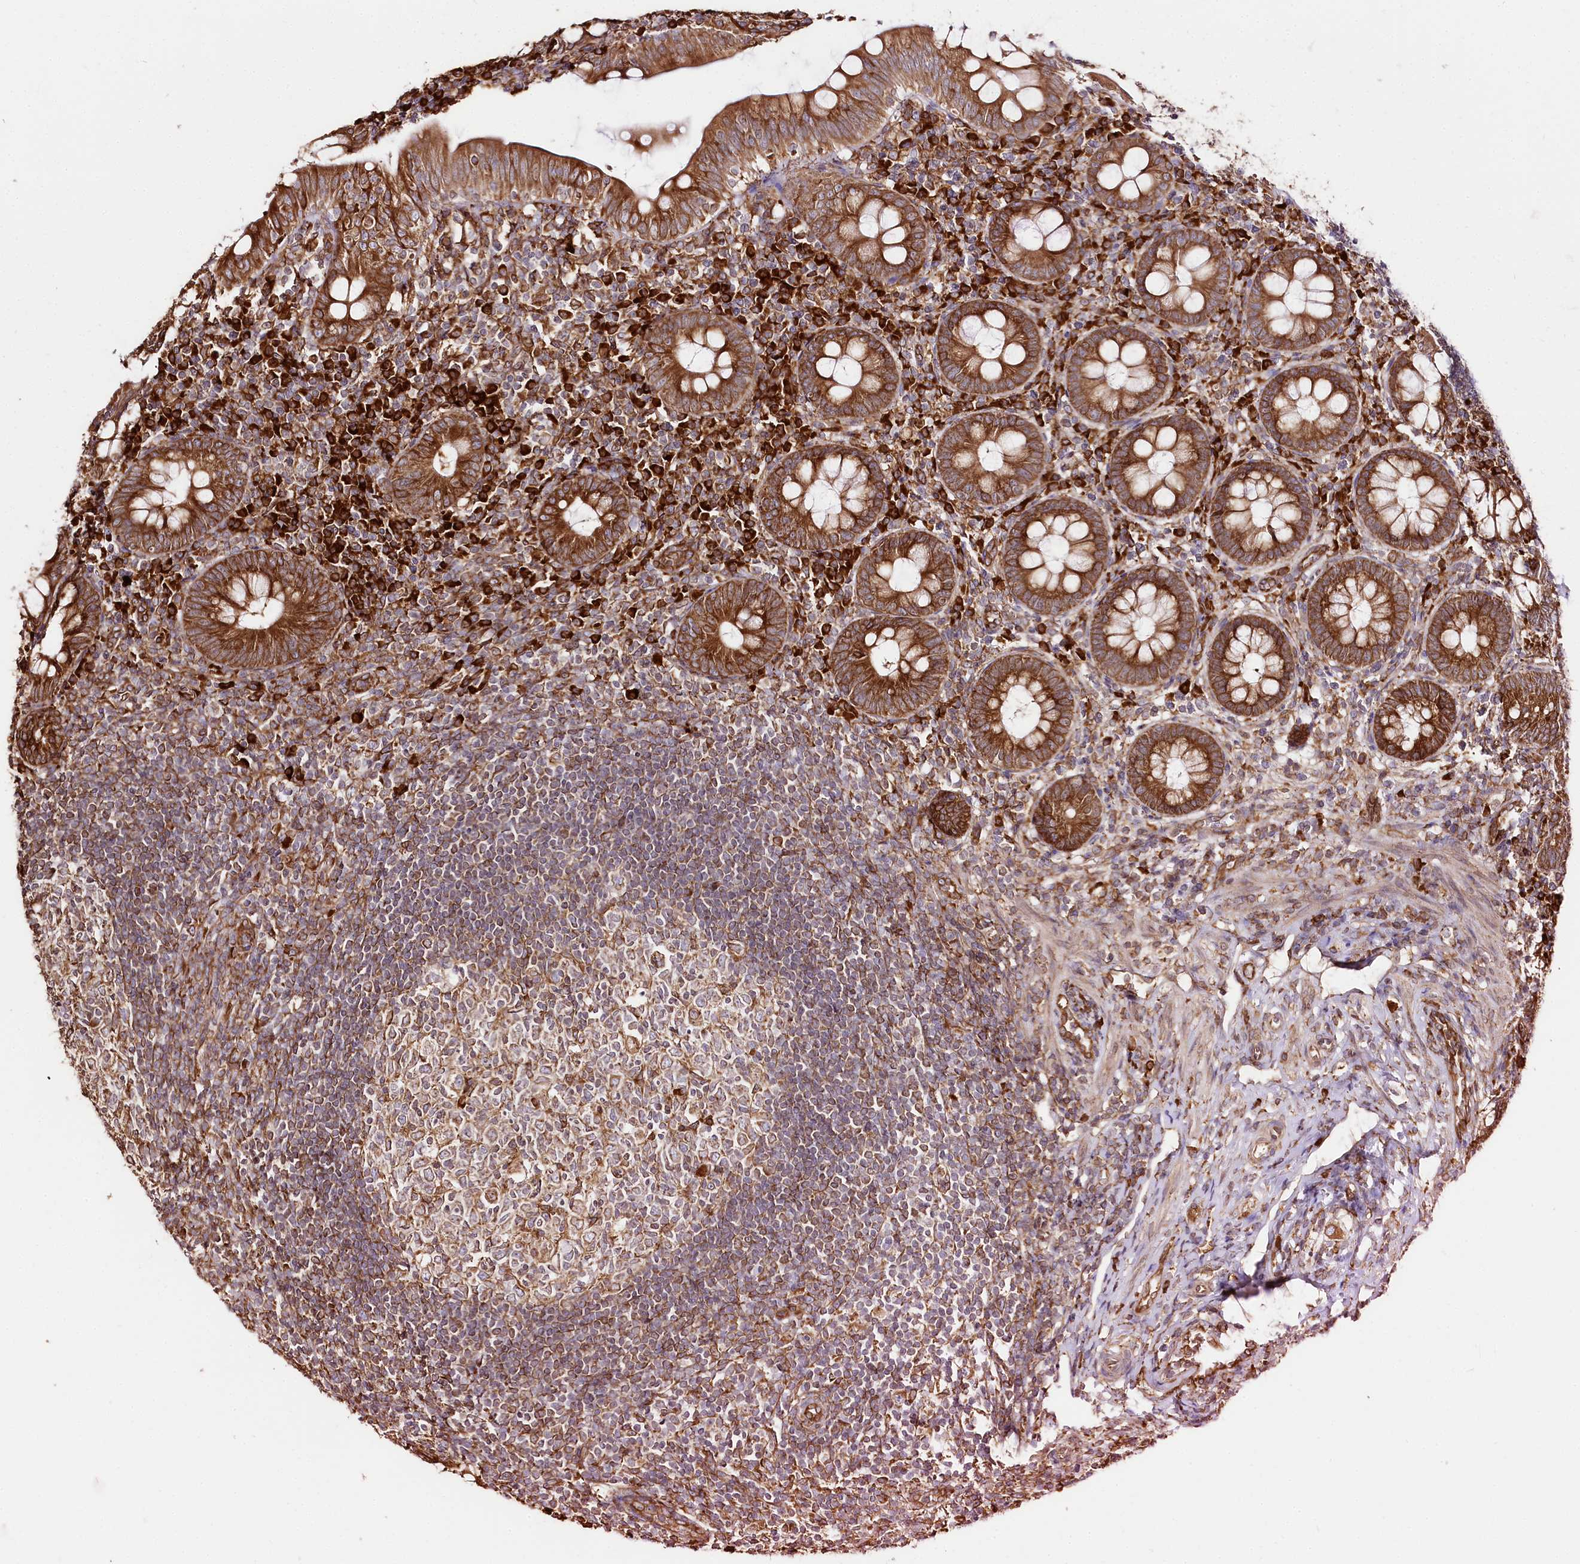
{"staining": {"intensity": "strong", "quantity": ">75%", "location": "cytoplasmic/membranous"}, "tissue": "appendix", "cell_type": "Glandular cells", "image_type": "normal", "snomed": [{"axis": "morphology", "description": "Normal tissue, NOS"}, {"axis": "topography", "description": "Appendix"}], "caption": "A high amount of strong cytoplasmic/membranous staining is present in approximately >75% of glandular cells in normal appendix.", "gene": "CNPY2", "patient": {"sex": "male", "age": 14}}